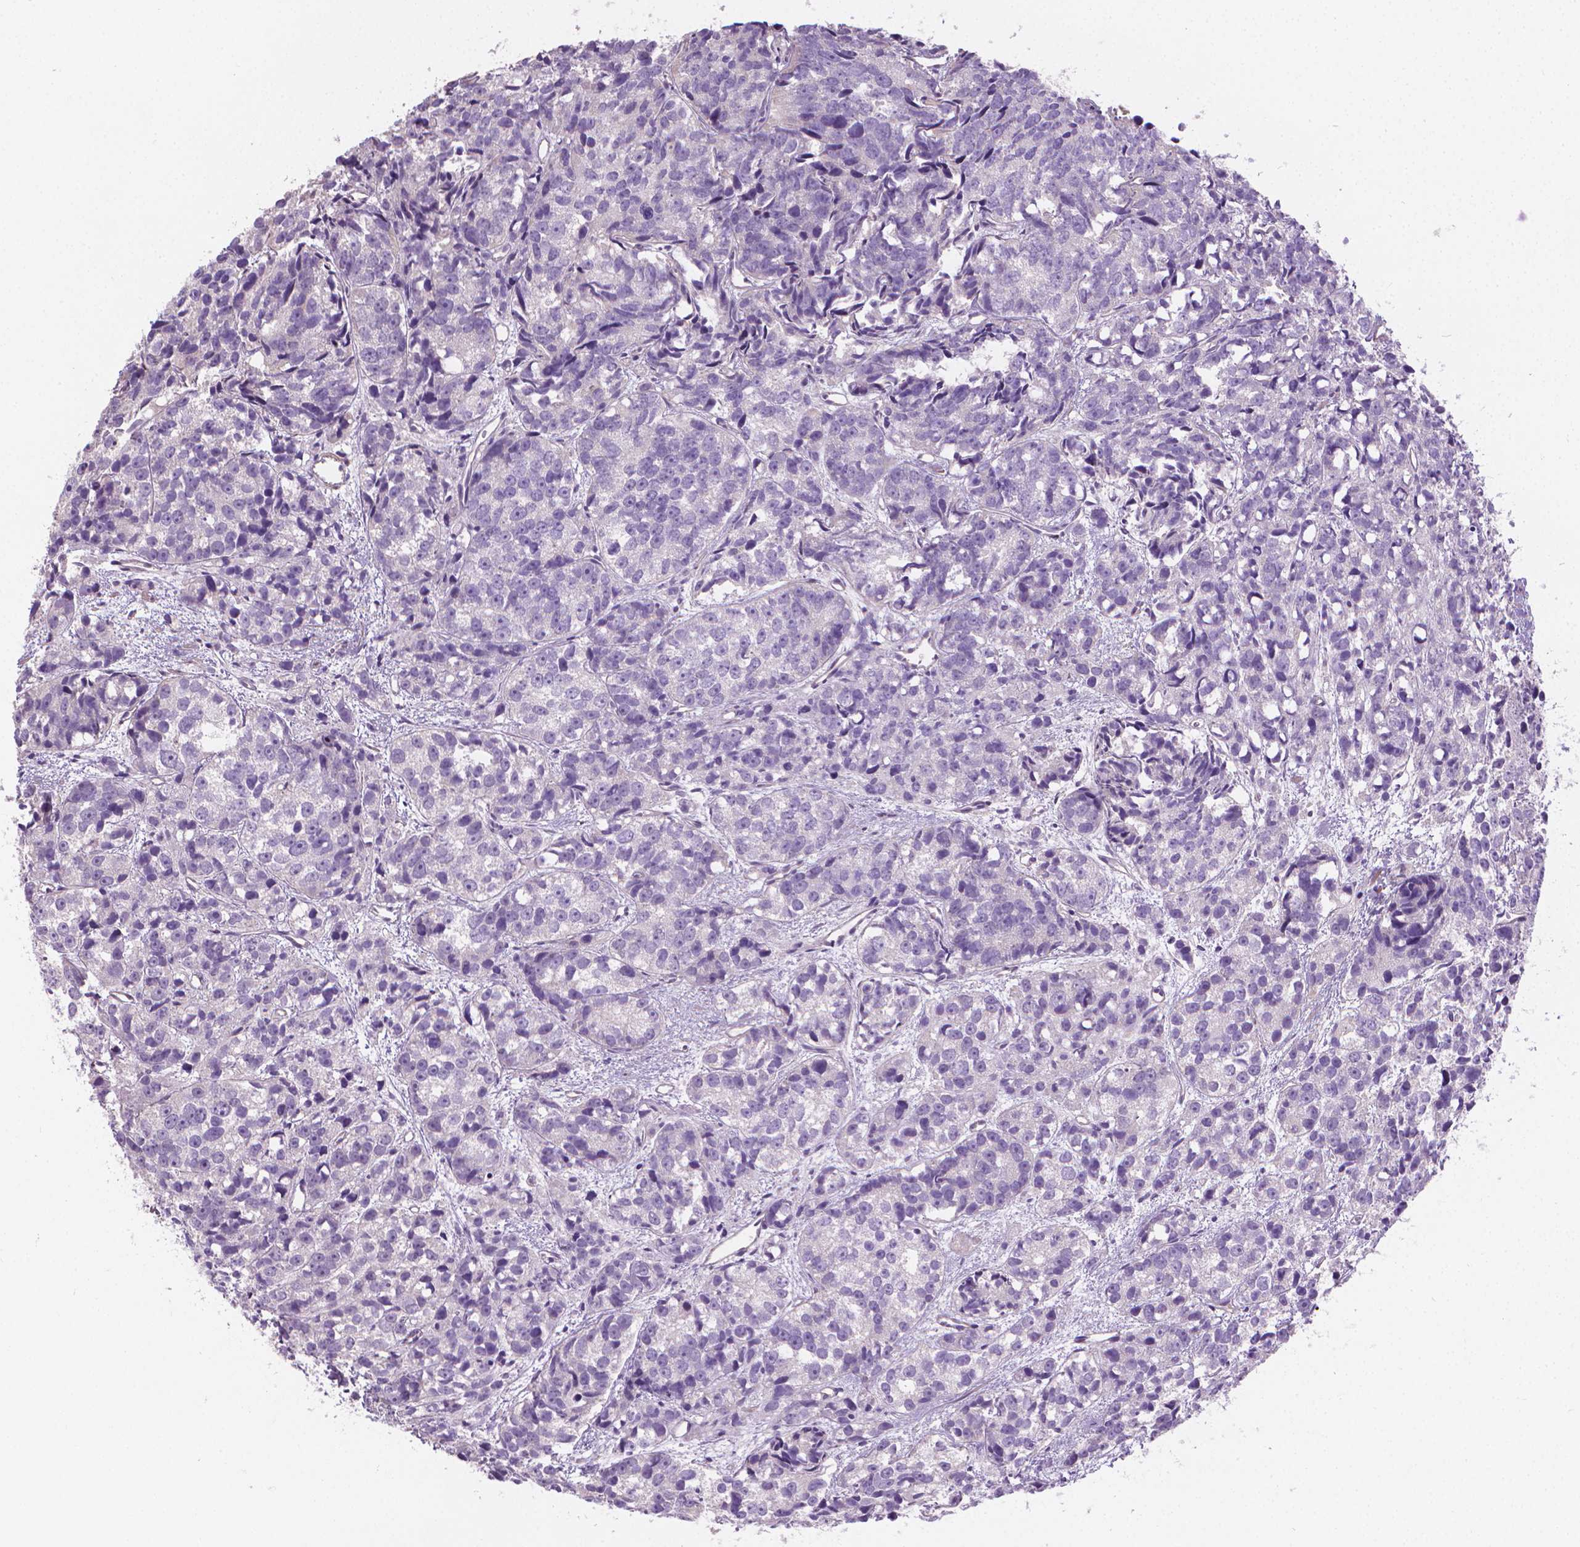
{"staining": {"intensity": "negative", "quantity": "none", "location": "none"}, "tissue": "prostate cancer", "cell_type": "Tumor cells", "image_type": "cancer", "snomed": [{"axis": "morphology", "description": "Adenocarcinoma, High grade"}, {"axis": "topography", "description": "Prostate"}], "caption": "Tumor cells show no significant positivity in prostate cancer (high-grade adenocarcinoma).", "gene": "GSDMA", "patient": {"sex": "male", "age": 77}}